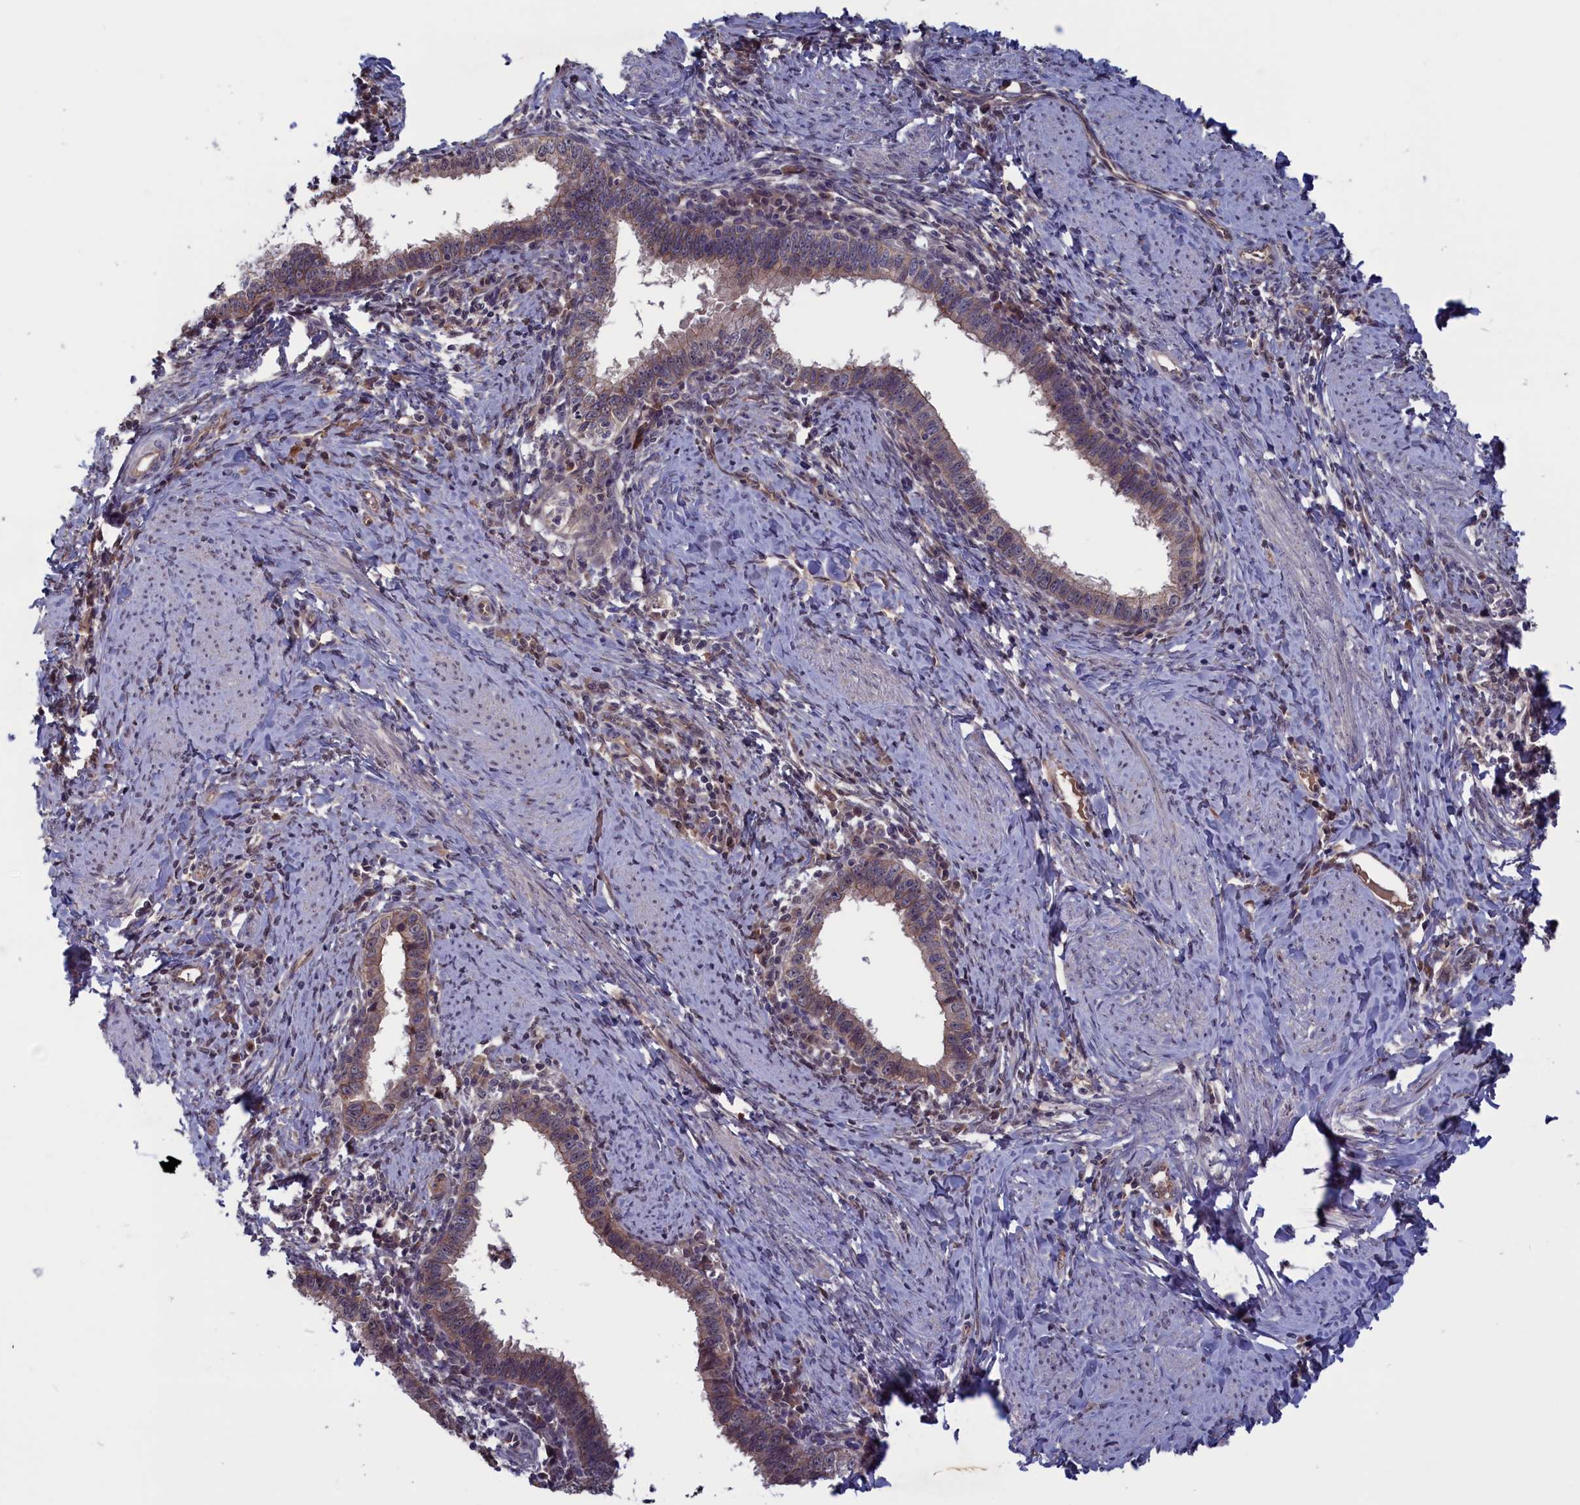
{"staining": {"intensity": "weak", "quantity": "25%-75%", "location": "cytoplasmic/membranous"}, "tissue": "cervical cancer", "cell_type": "Tumor cells", "image_type": "cancer", "snomed": [{"axis": "morphology", "description": "Adenocarcinoma, NOS"}, {"axis": "topography", "description": "Cervix"}], "caption": "This image shows IHC staining of human cervical adenocarcinoma, with low weak cytoplasmic/membranous expression in about 25%-75% of tumor cells.", "gene": "PLP2", "patient": {"sex": "female", "age": 36}}